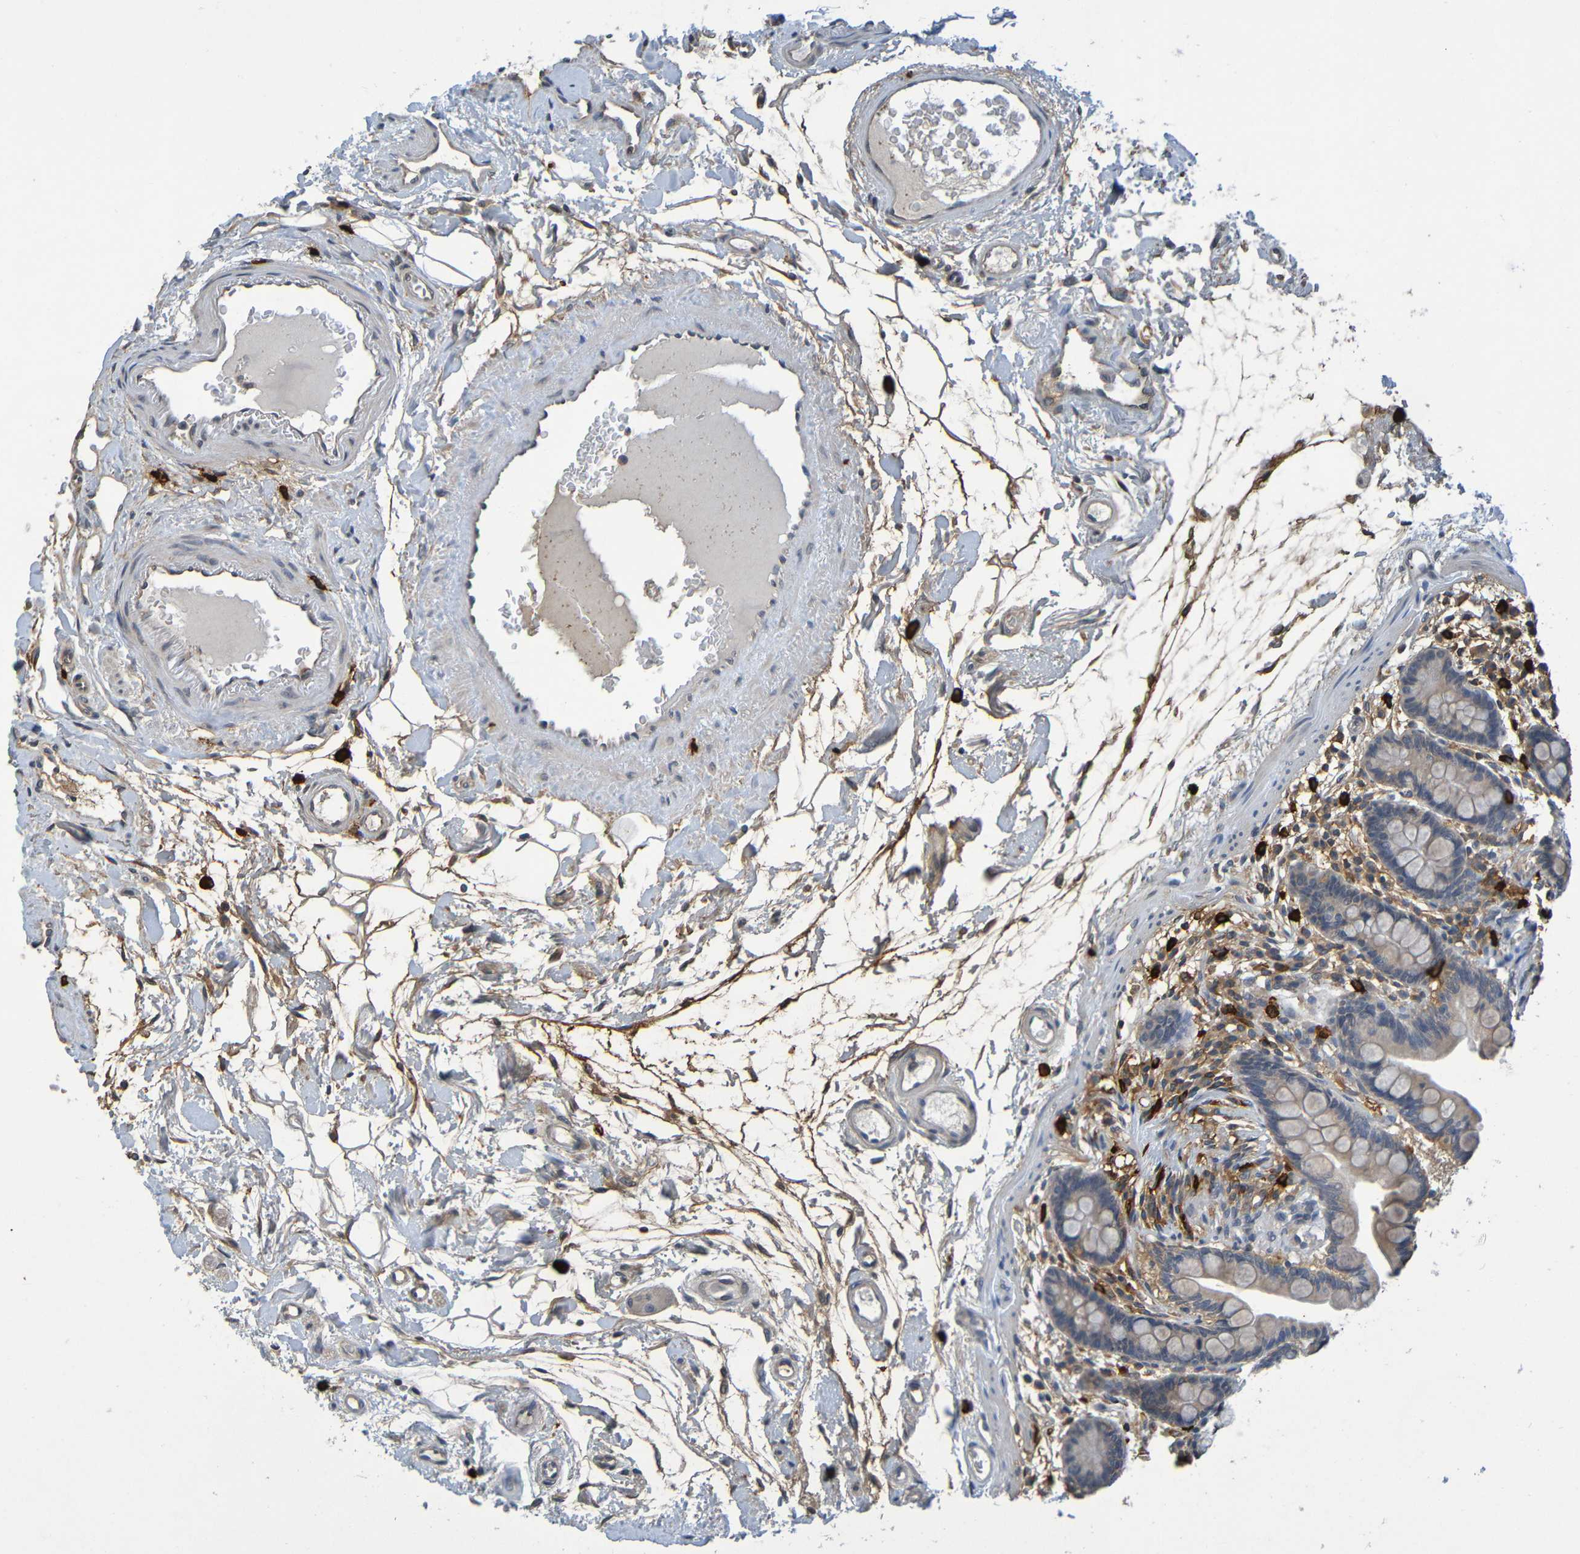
{"staining": {"intensity": "weak", "quantity": ">75%", "location": "cytoplasmic/membranous"}, "tissue": "colon", "cell_type": "Endothelial cells", "image_type": "normal", "snomed": [{"axis": "morphology", "description": "Normal tissue, NOS"}, {"axis": "topography", "description": "Colon"}], "caption": "Immunohistochemistry (IHC) image of unremarkable colon stained for a protein (brown), which demonstrates low levels of weak cytoplasmic/membranous staining in approximately >75% of endothelial cells.", "gene": "C3AR1", "patient": {"sex": "male", "age": 73}}